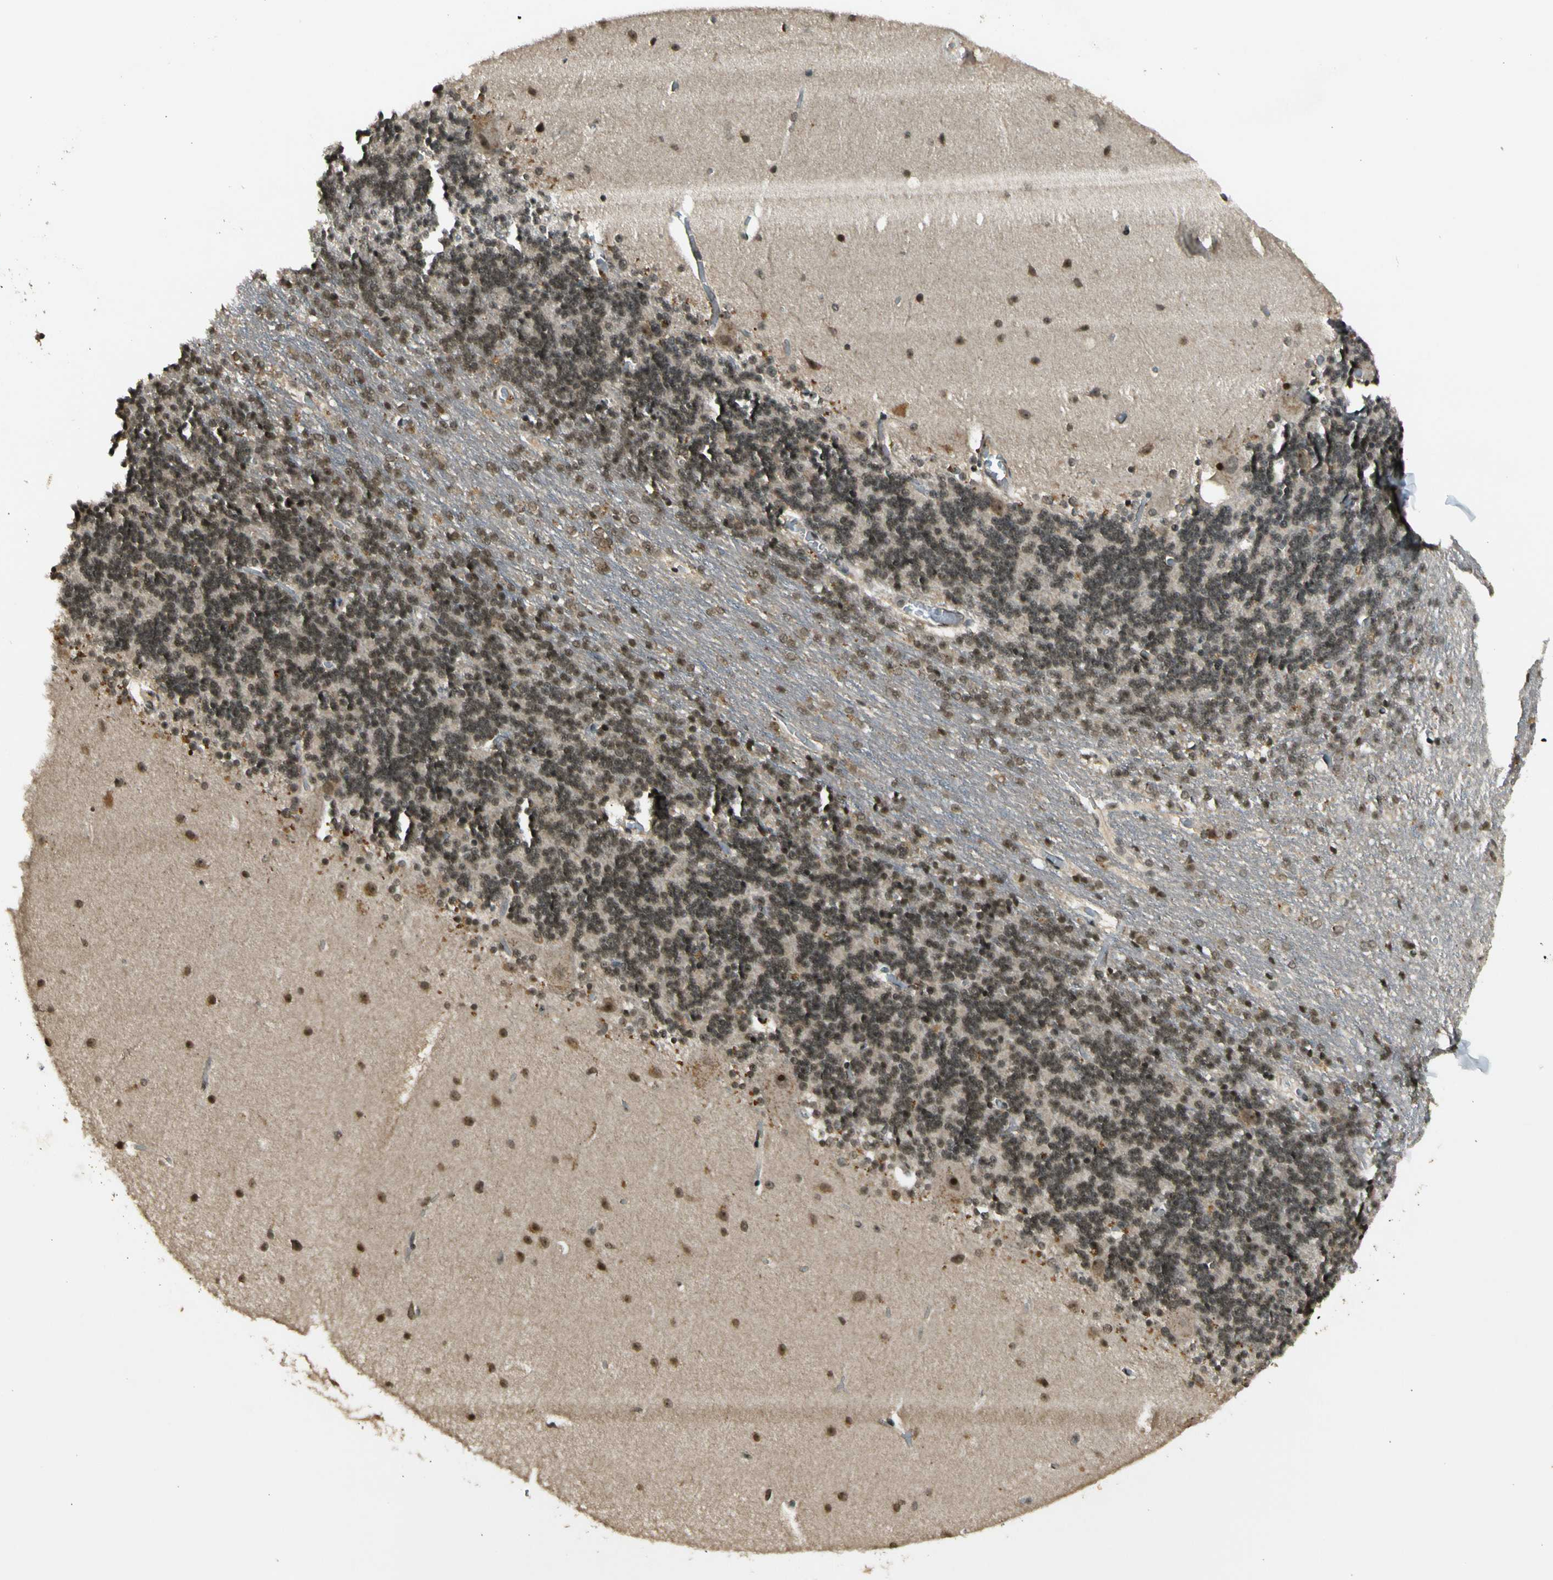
{"staining": {"intensity": "moderate", "quantity": ">75%", "location": "cytoplasmic/membranous,nuclear"}, "tissue": "cerebellum", "cell_type": "Cells in granular layer", "image_type": "normal", "snomed": [{"axis": "morphology", "description": "Normal tissue, NOS"}, {"axis": "topography", "description": "Cerebellum"}], "caption": "A medium amount of moderate cytoplasmic/membranous,nuclear staining is identified in approximately >75% of cells in granular layer in normal cerebellum. (brown staining indicates protein expression, while blue staining denotes nuclei).", "gene": "ZNF135", "patient": {"sex": "female", "age": 54}}